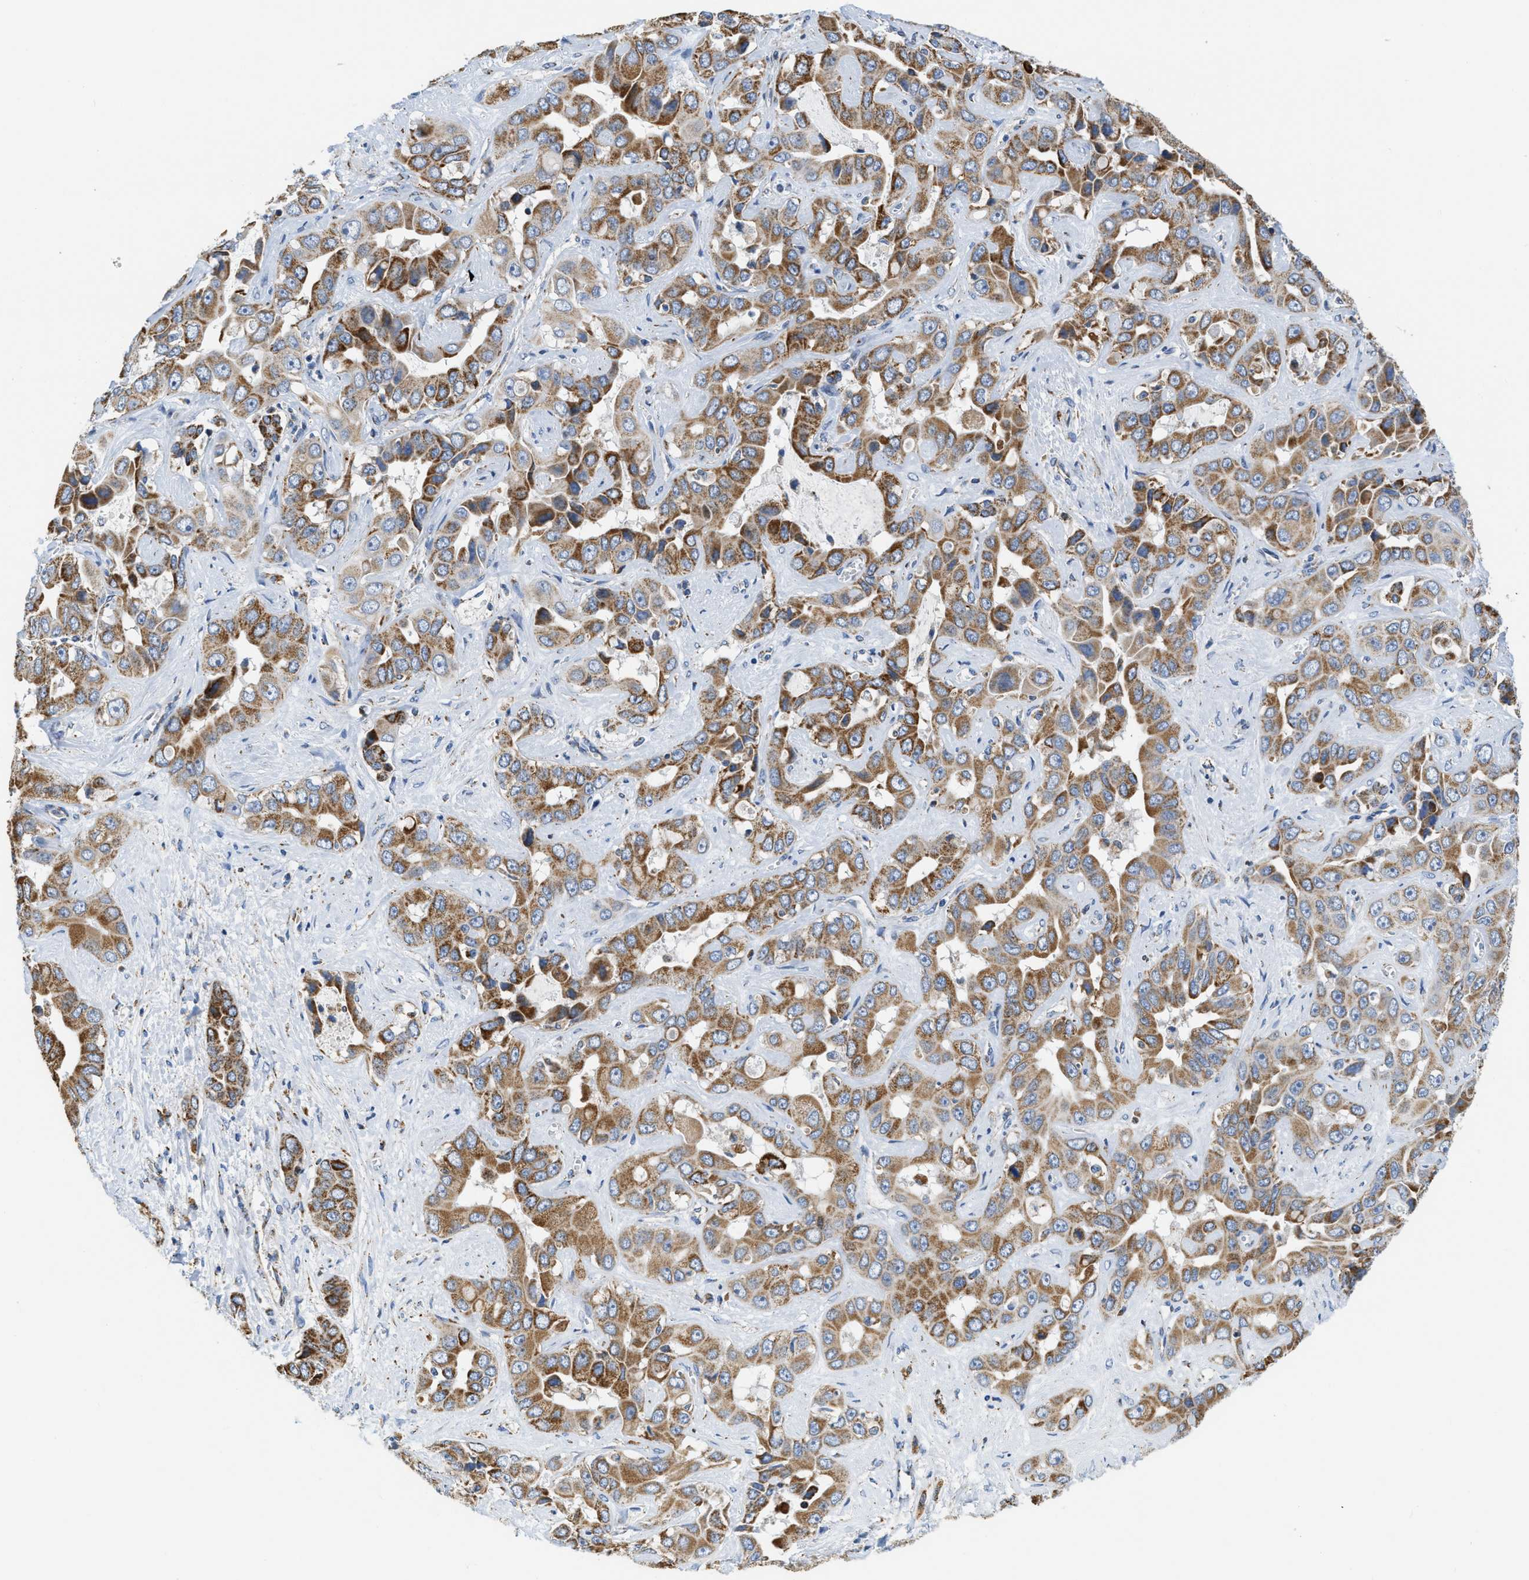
{"staining": {"intensity": "moderate", "quantity": ">75%", "location": "cytoplasmic/membranous"}, "tissue": "liver cancer", "cell_type": "Tumor cells", "image_type": "cancer", "snomed": [{"axis": "morphology", "description": "Cholangiocarcinoma"}, {"axis": "topography", "description": "Liver"}], "caption": "High-power microscopy captured an IHC micrograph of liver cholangiocarcinoma, revealing moderate cytoplasmic/membranous expression in about >75% of tumor cells.", "gene": "KCNJ5", "patient": {"sex": "female", "age": 52}}